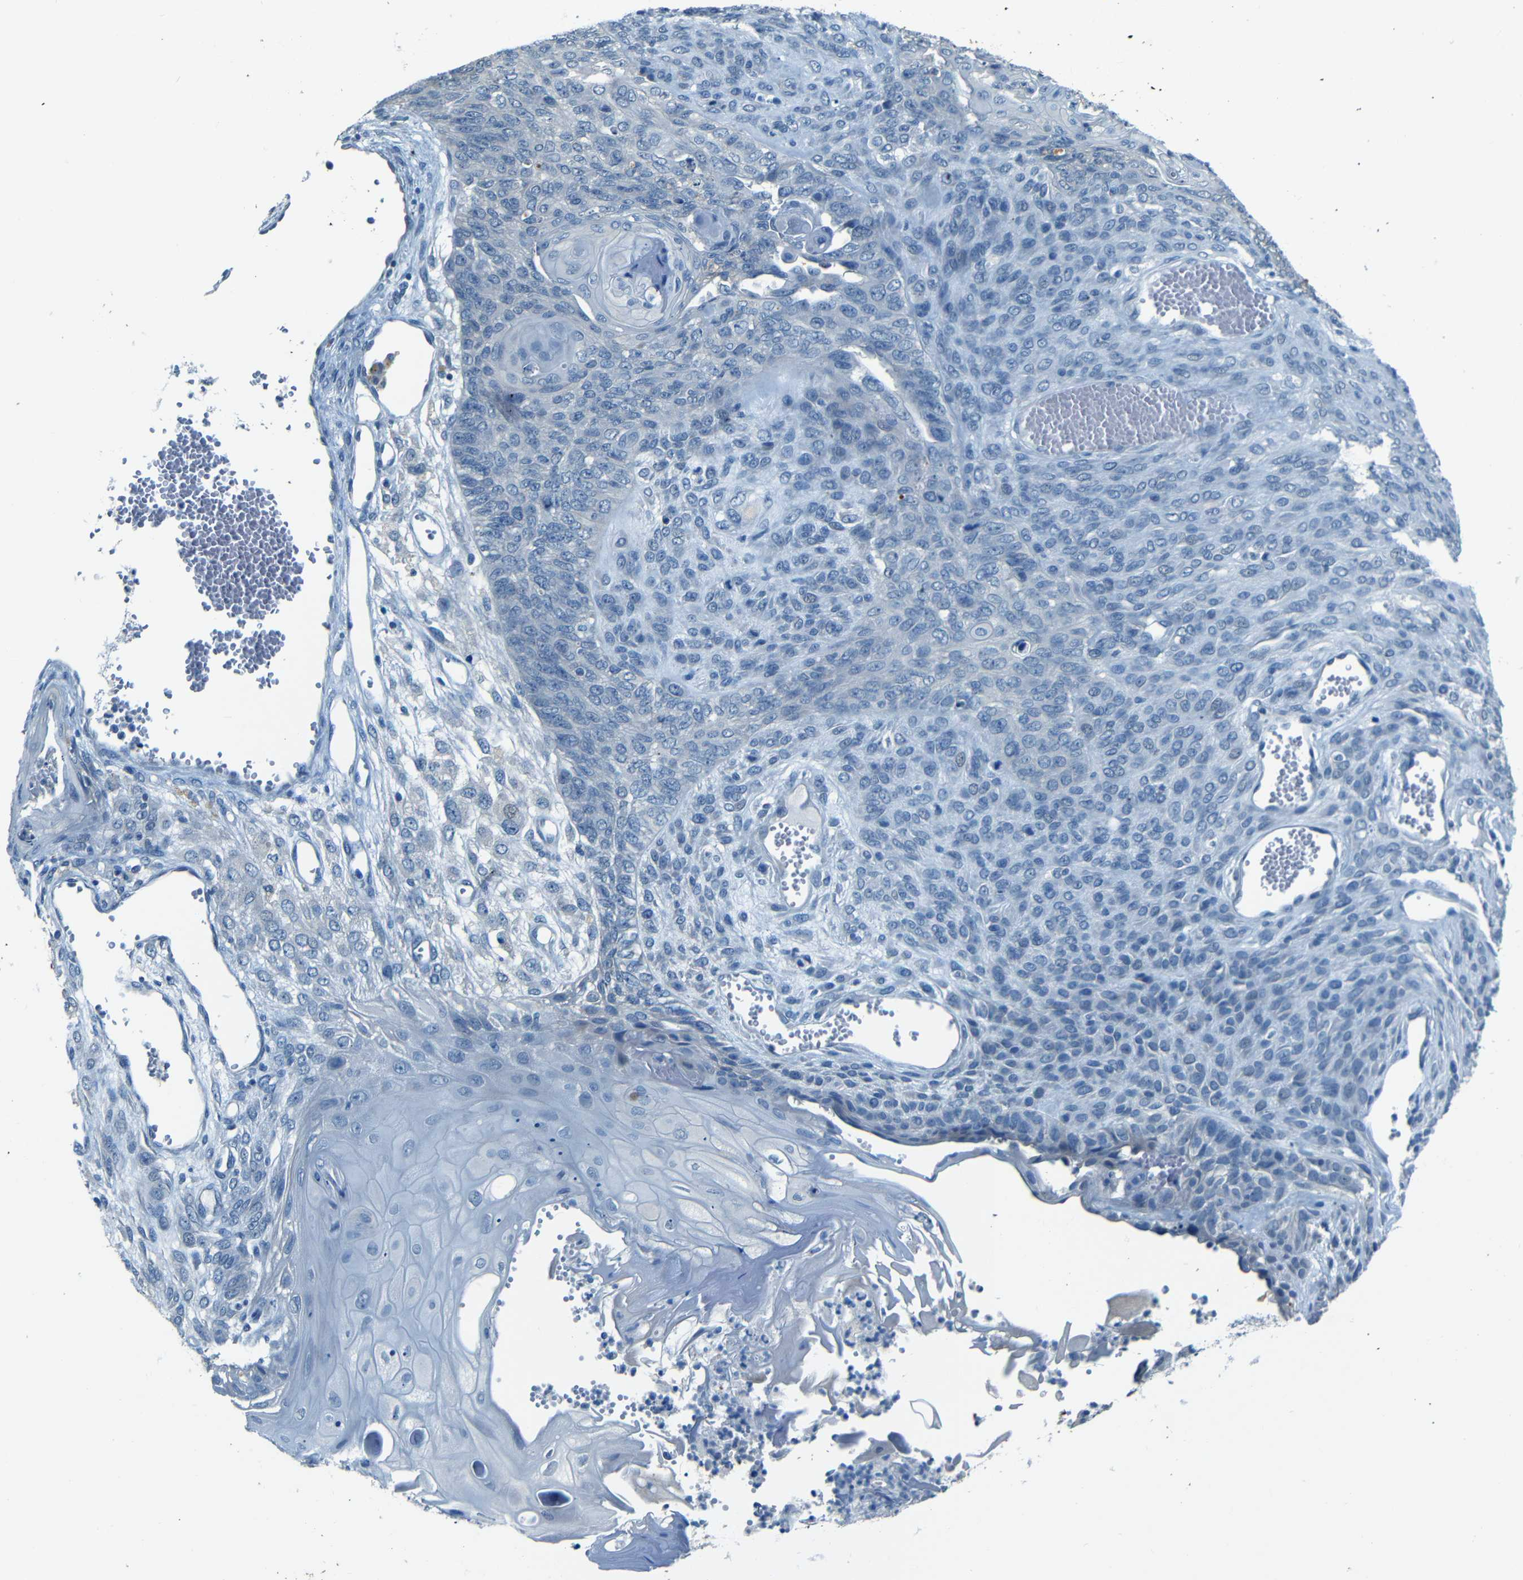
{"staining": {"intensity": "negative", "quantity": "none", "location": "none"}, "tissue": "endometrial cancer", "cell_type": "Tumor cells", "image_type": "cancer", "snomed": [{"axis": "morphology", "description": "Adenocarcinoma, NOS"}, {"axis": "topography", "description": "Endometrium"}], "caption": "An image of human endometrial adenocarcinoma is negative for staining in tumor cells.", "gene": "ZMAT1", "patient": {"sex": "female", "age": 32}}